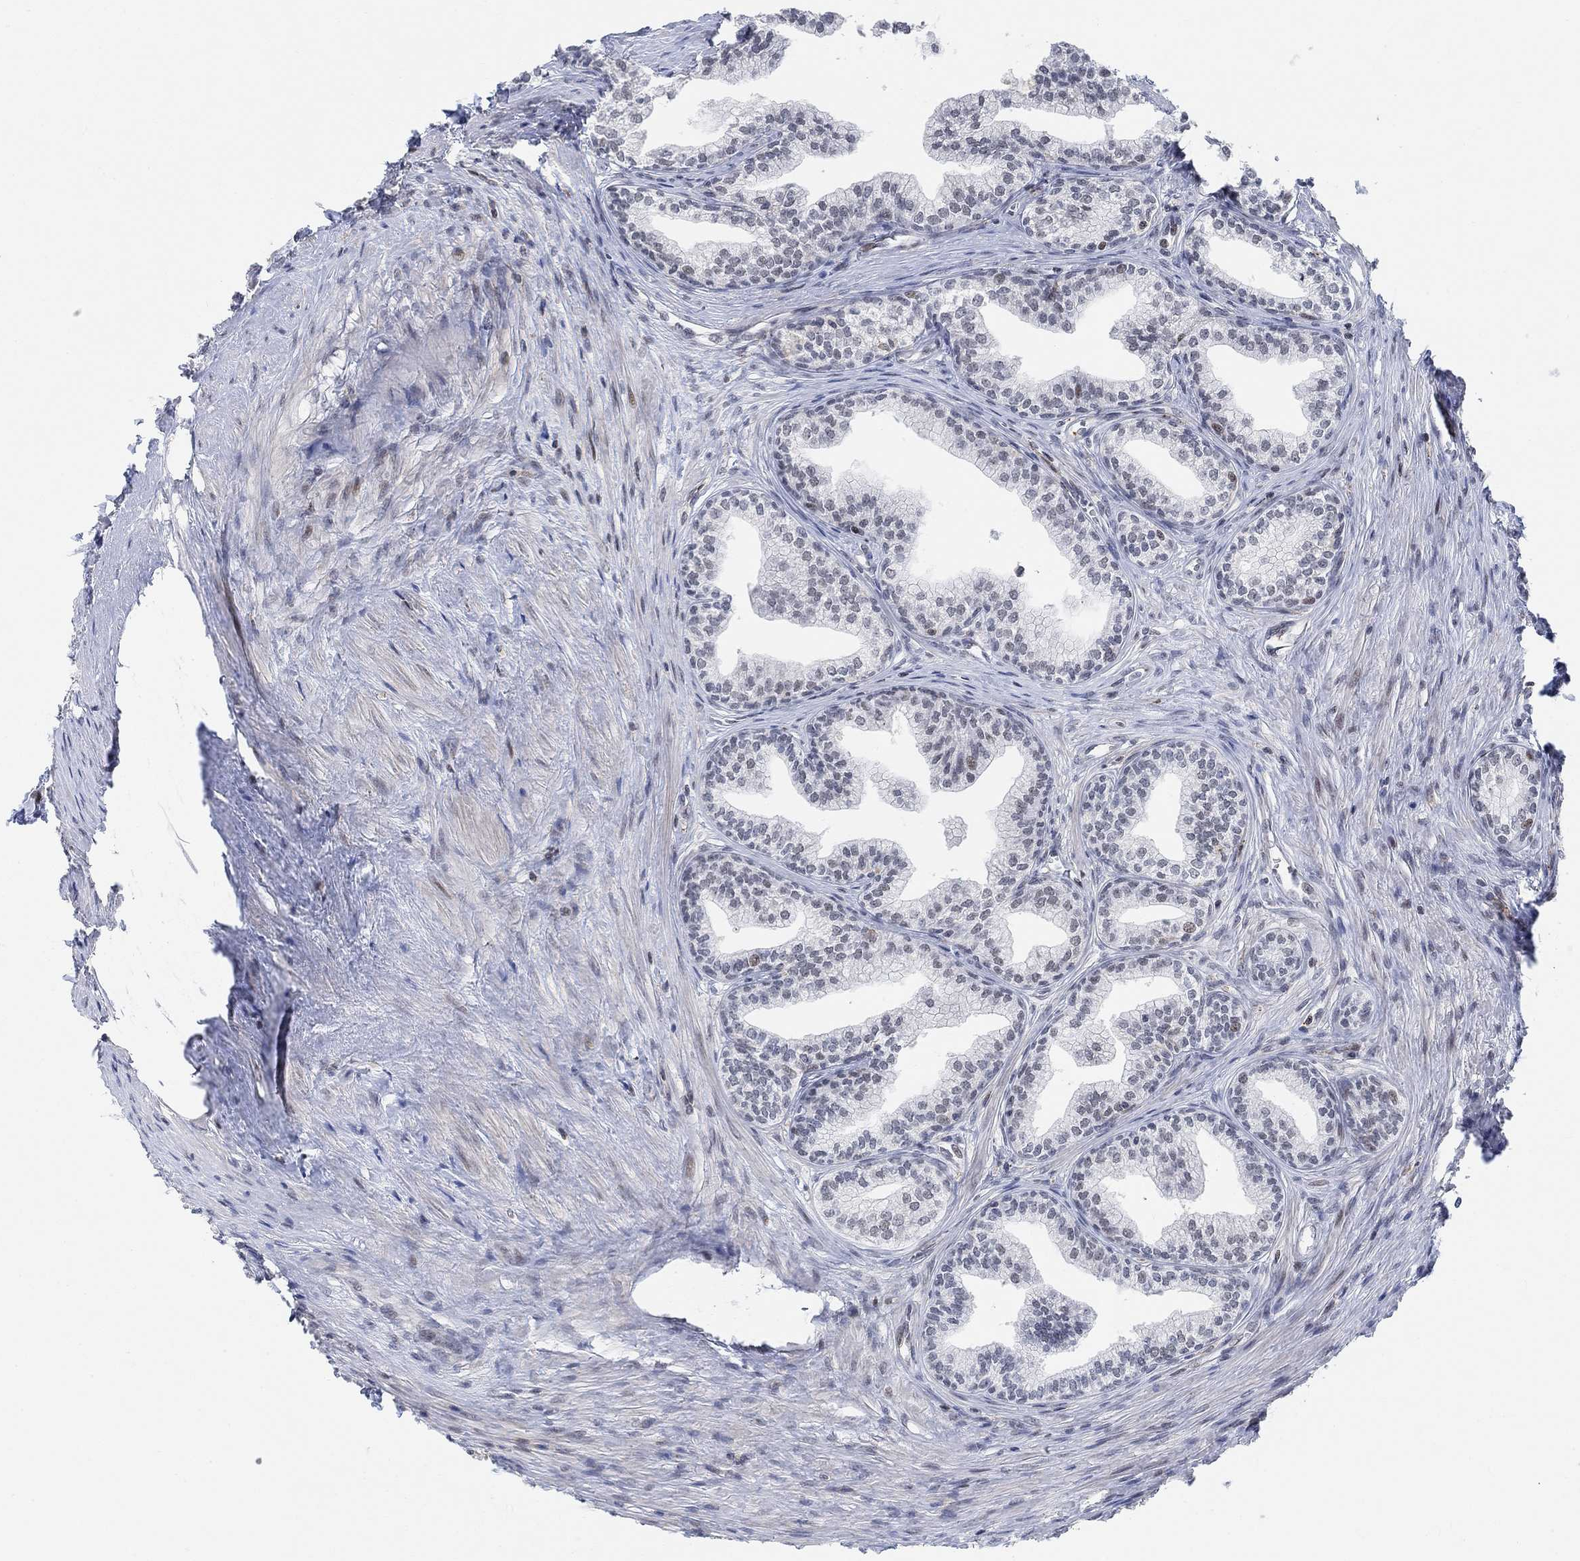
{"staining": {"intensity": "weak", "quantity": "<25%", "location": "nuclear"}, "tissue": "prostate", "cell_type": "Glandular cells", "image_type": "normal", "snomed": [{"axis": "morphology", "description": "Normal tissue, NOS"}, {"axis": "topography", "description": "Prostate"}], "caption": "Immunohistochemical staining of benign prostate exhibits no significant expression in glandular cells. The staining was performed using DAB to visualize the protein expression in brown, while the nuclei were stained in blue with hematoxylin (Magnification: 20x).", "gene": "PWWP2B", "patient": {"sex": "male", "age": 65}}